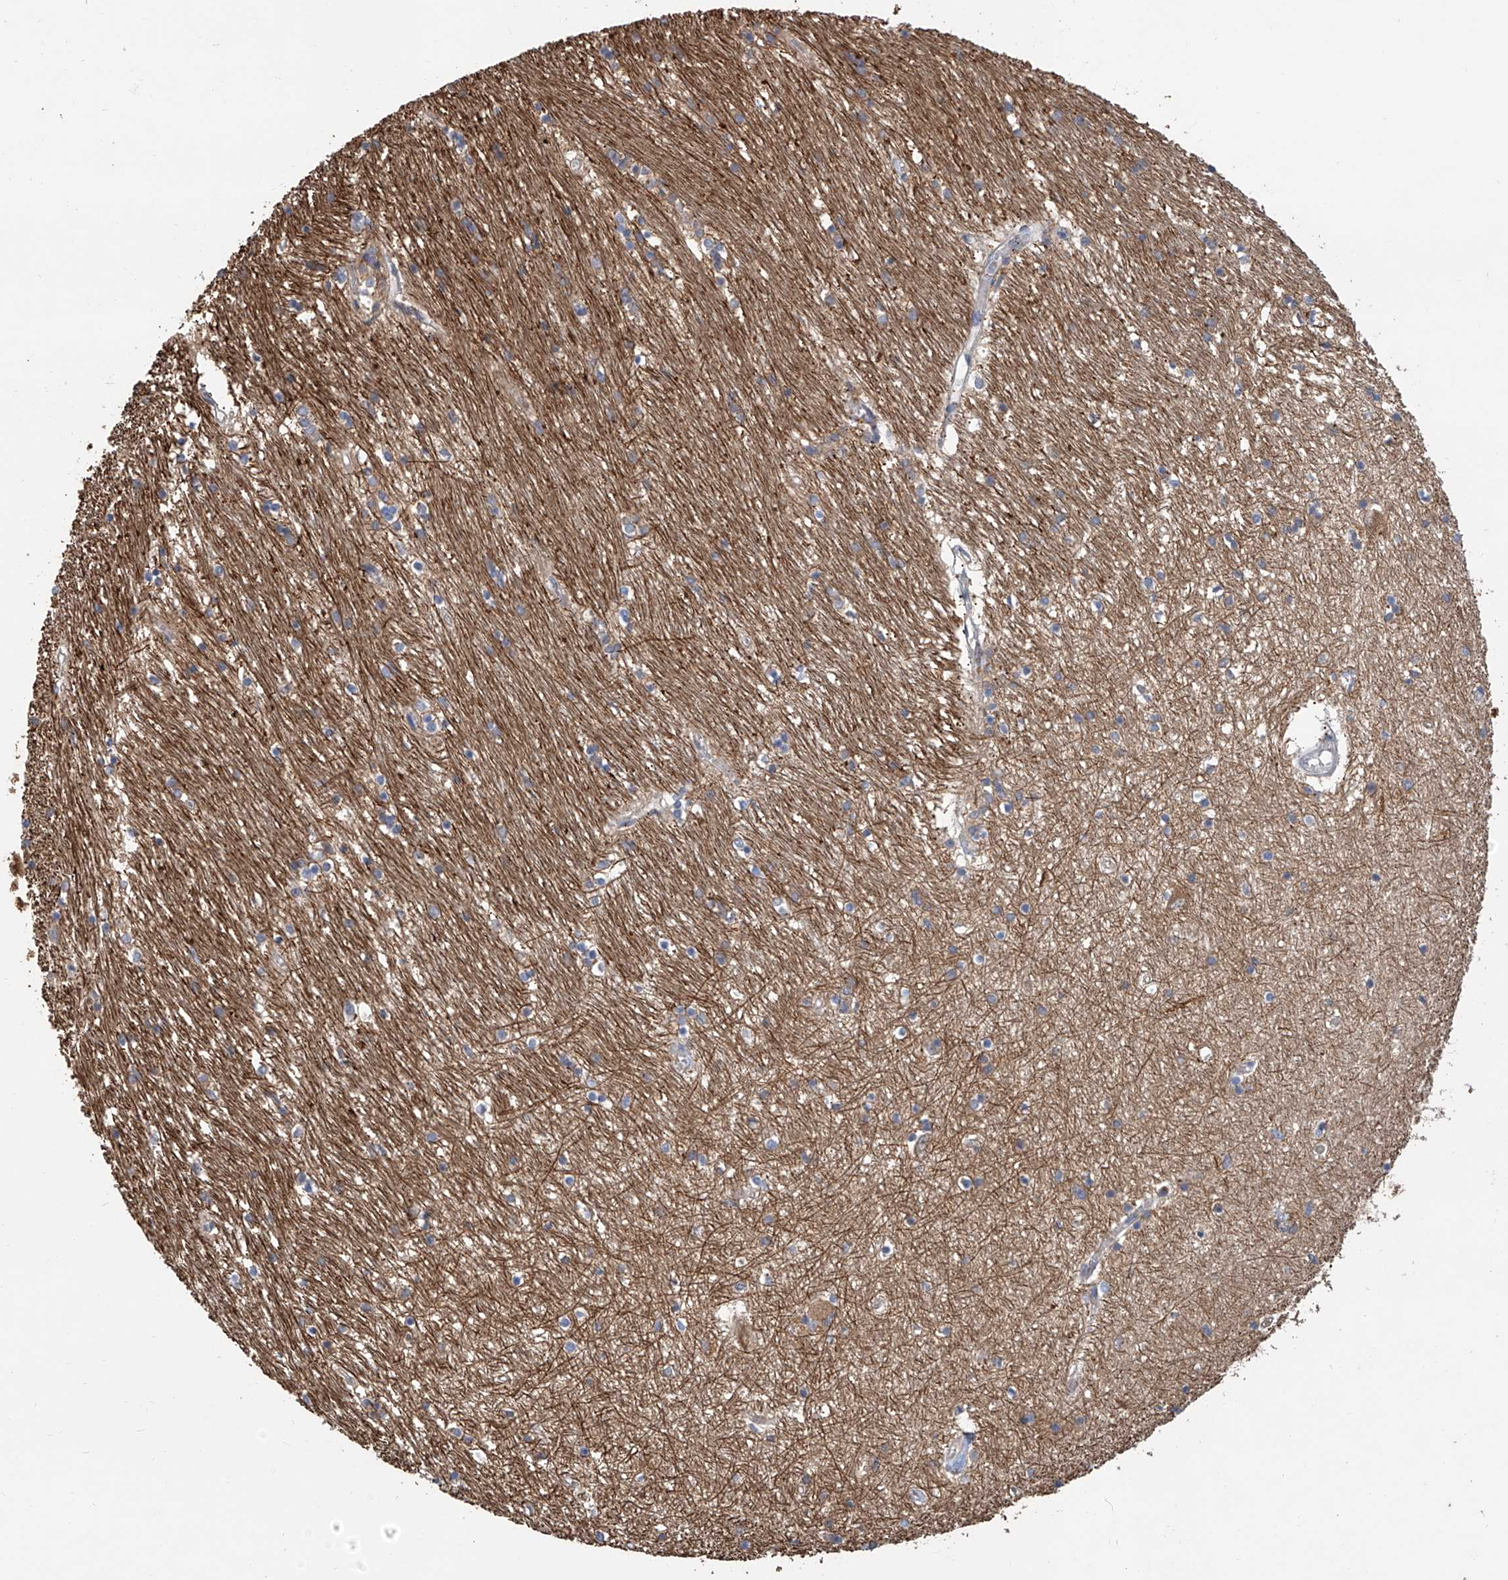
{"staining": {"intensity": "weak", "quantity": "25%-75%", "location": "cytoplasmic/membranous"}, "tissue": "hippocampus", "cell_type": "Glial cells", "image_type": "normal", "snomed": [{"axis": "morphology", "description": "Normal tissue, NOS"}, {"axis": "topography", "description": "Hippocampus"}], "caption": "Hippocampus was stained to show a protein in brown. There is low levels of weak cytoplasmic/membranous staining in approximately 25%-75% of glial cells.", "gene": "HGSNAT", "patient": {"sex": "male", "age": 70}}